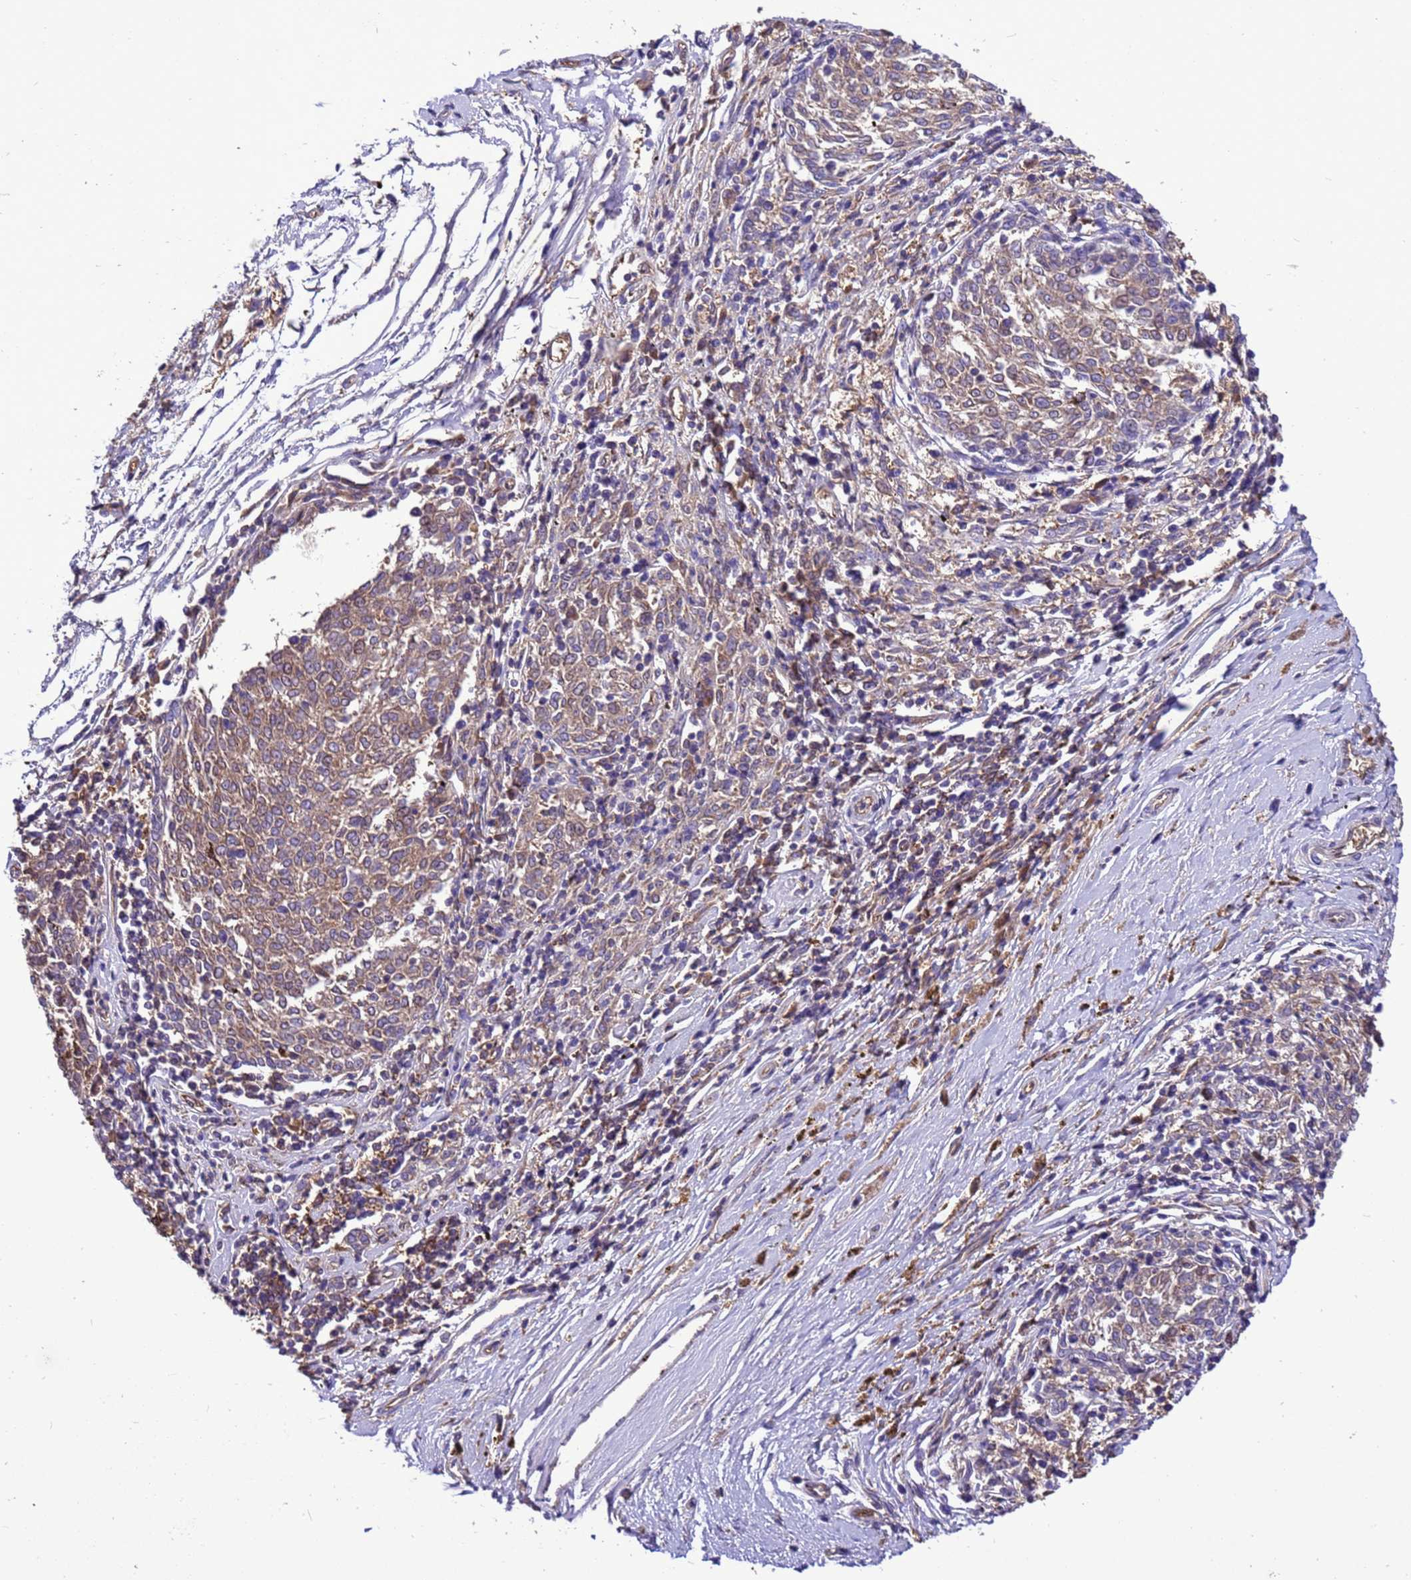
{"staining": {"intensity": "weak", "quantity": ">75%", "location": "cytoplasmic/membranous"}, "tissue": "melanoma", "cell_type": "Tumor cells", "image_type": "cancer", "snomed": [{"axis": "morphology", "description": "Malignant melanoma, NOS"}, {"axis": "topography", "description": "Skin"}], "caption": "A brown stain shows weak cytoplasmic/membranous positivity of a protein in human melanoma tumor cells.", "gene": "RABEP2", "patient": {"sex": "female", "age": 72}}